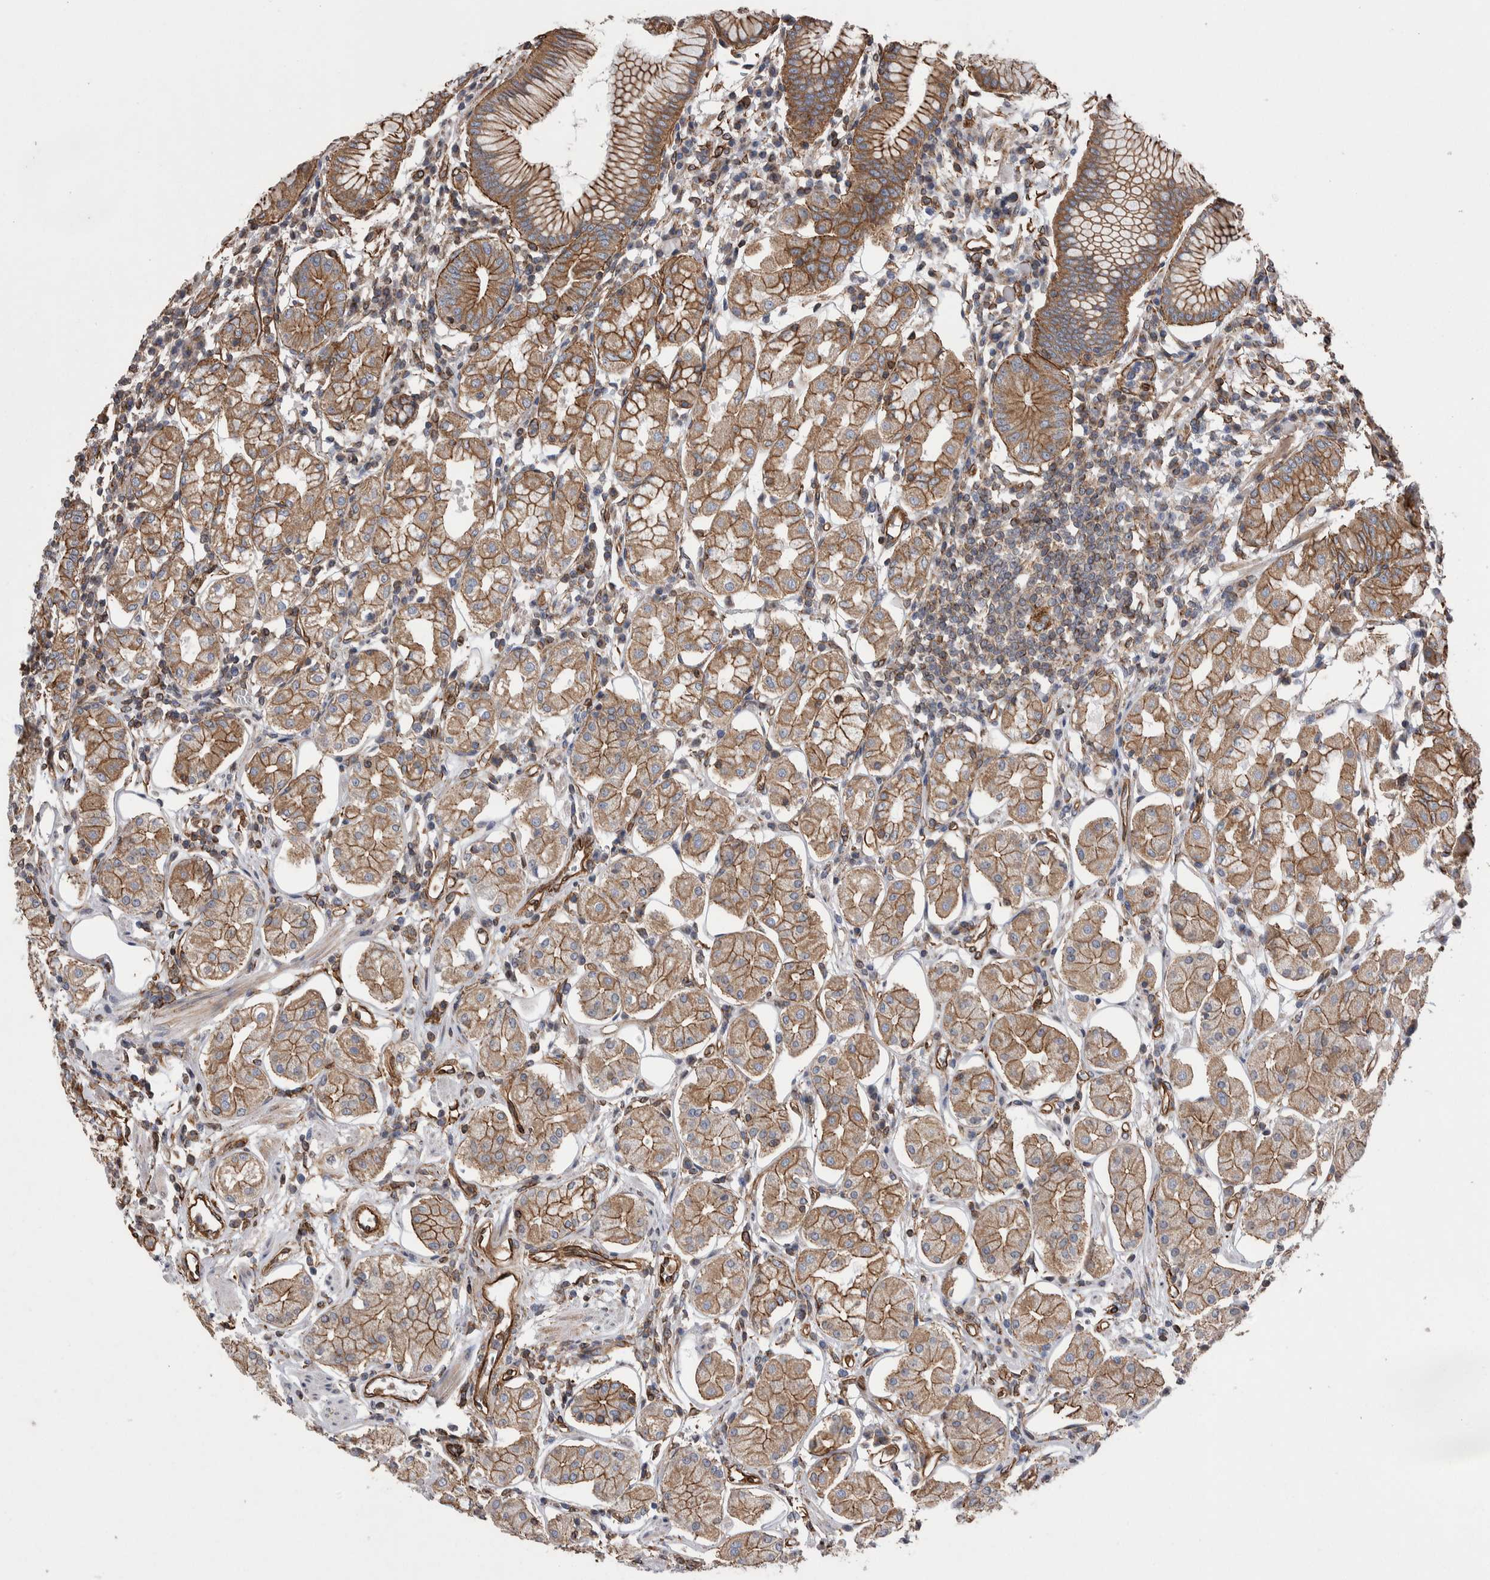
{"staining": {"intensity": "moderate", "quantity": ">75%", "location": "cytoplasmic/membranous"}, "tissue": "stomach", "cell_type": "Glandular cells", "image_type": "normal", "snomed": [{"axis": "morphology", "description": "Normal tissue, NOS"}, {"axis": "topography", "description": "Stomach"}, {"axis": "topography", "description": "Stomach, lower"}], "caption": "Stomach stained with DAB immunohistochemistry exhibits medium levels of moderate cytoplasmic/membranous staining in approximately >75% of glandular cells. Using DAB (brown) and hematoxylin (blue) stains, captured at high magnification using brightfield microscopy.", "gene": "KIF12", "patient": {"sex": "female", "age": 56}}